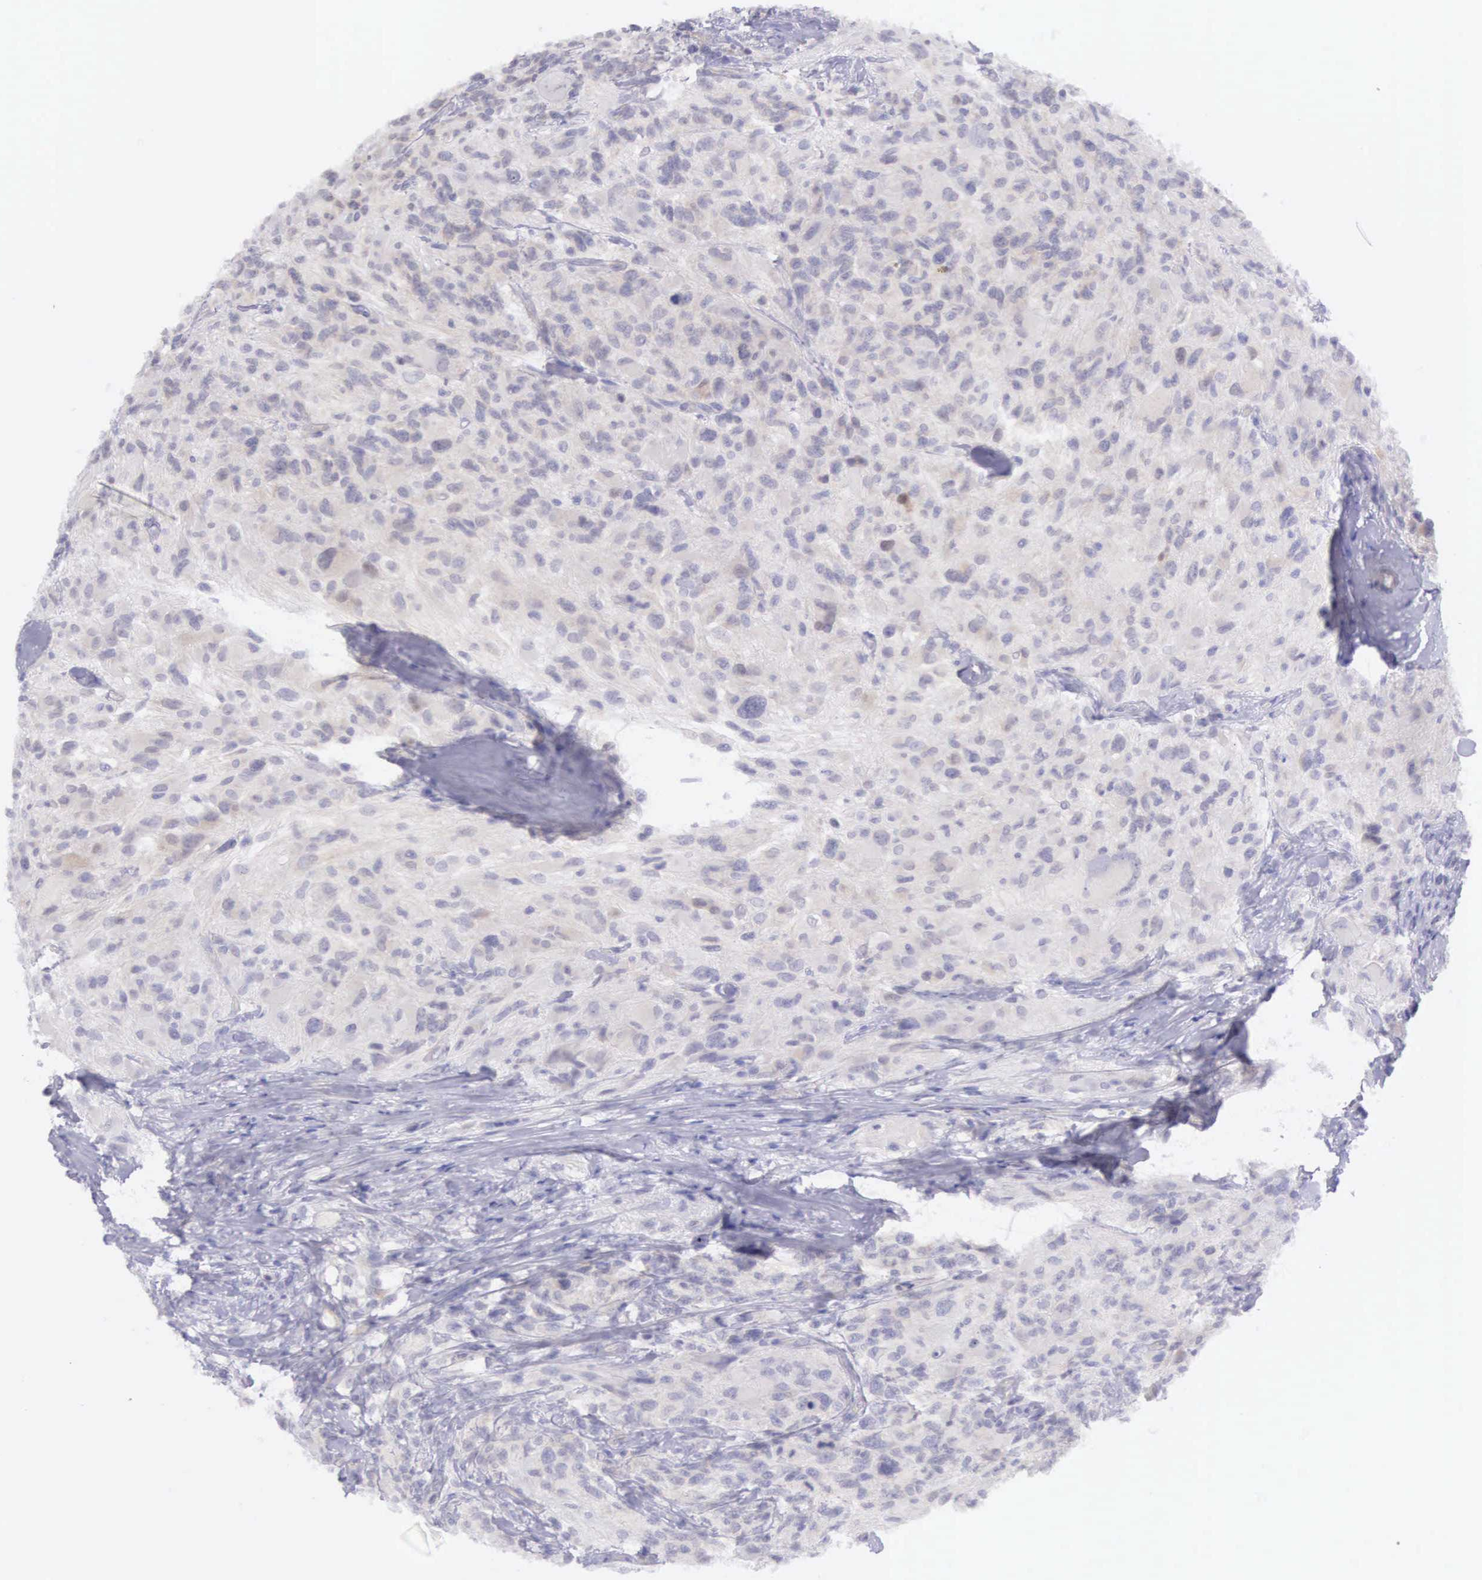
{"staining": {"intensity": "weak", "quantity": "<25%", "location": "cytoplasmic/membranous"}, "tissue": "glioma", "cell_type": "Tumor cells", "image_type": "cancer", "snomed": [{"axis": "morphology", "description": "Glioma, malignant, High grade"}, {"axis": "topography", "description": "Brain"}], "caption": "Glioma was stained to show a protein in brown. There is no significant positivity in tumor cells.", "gene": "ARFGAP3", "patient": {"sex": "male", "age": 69}}